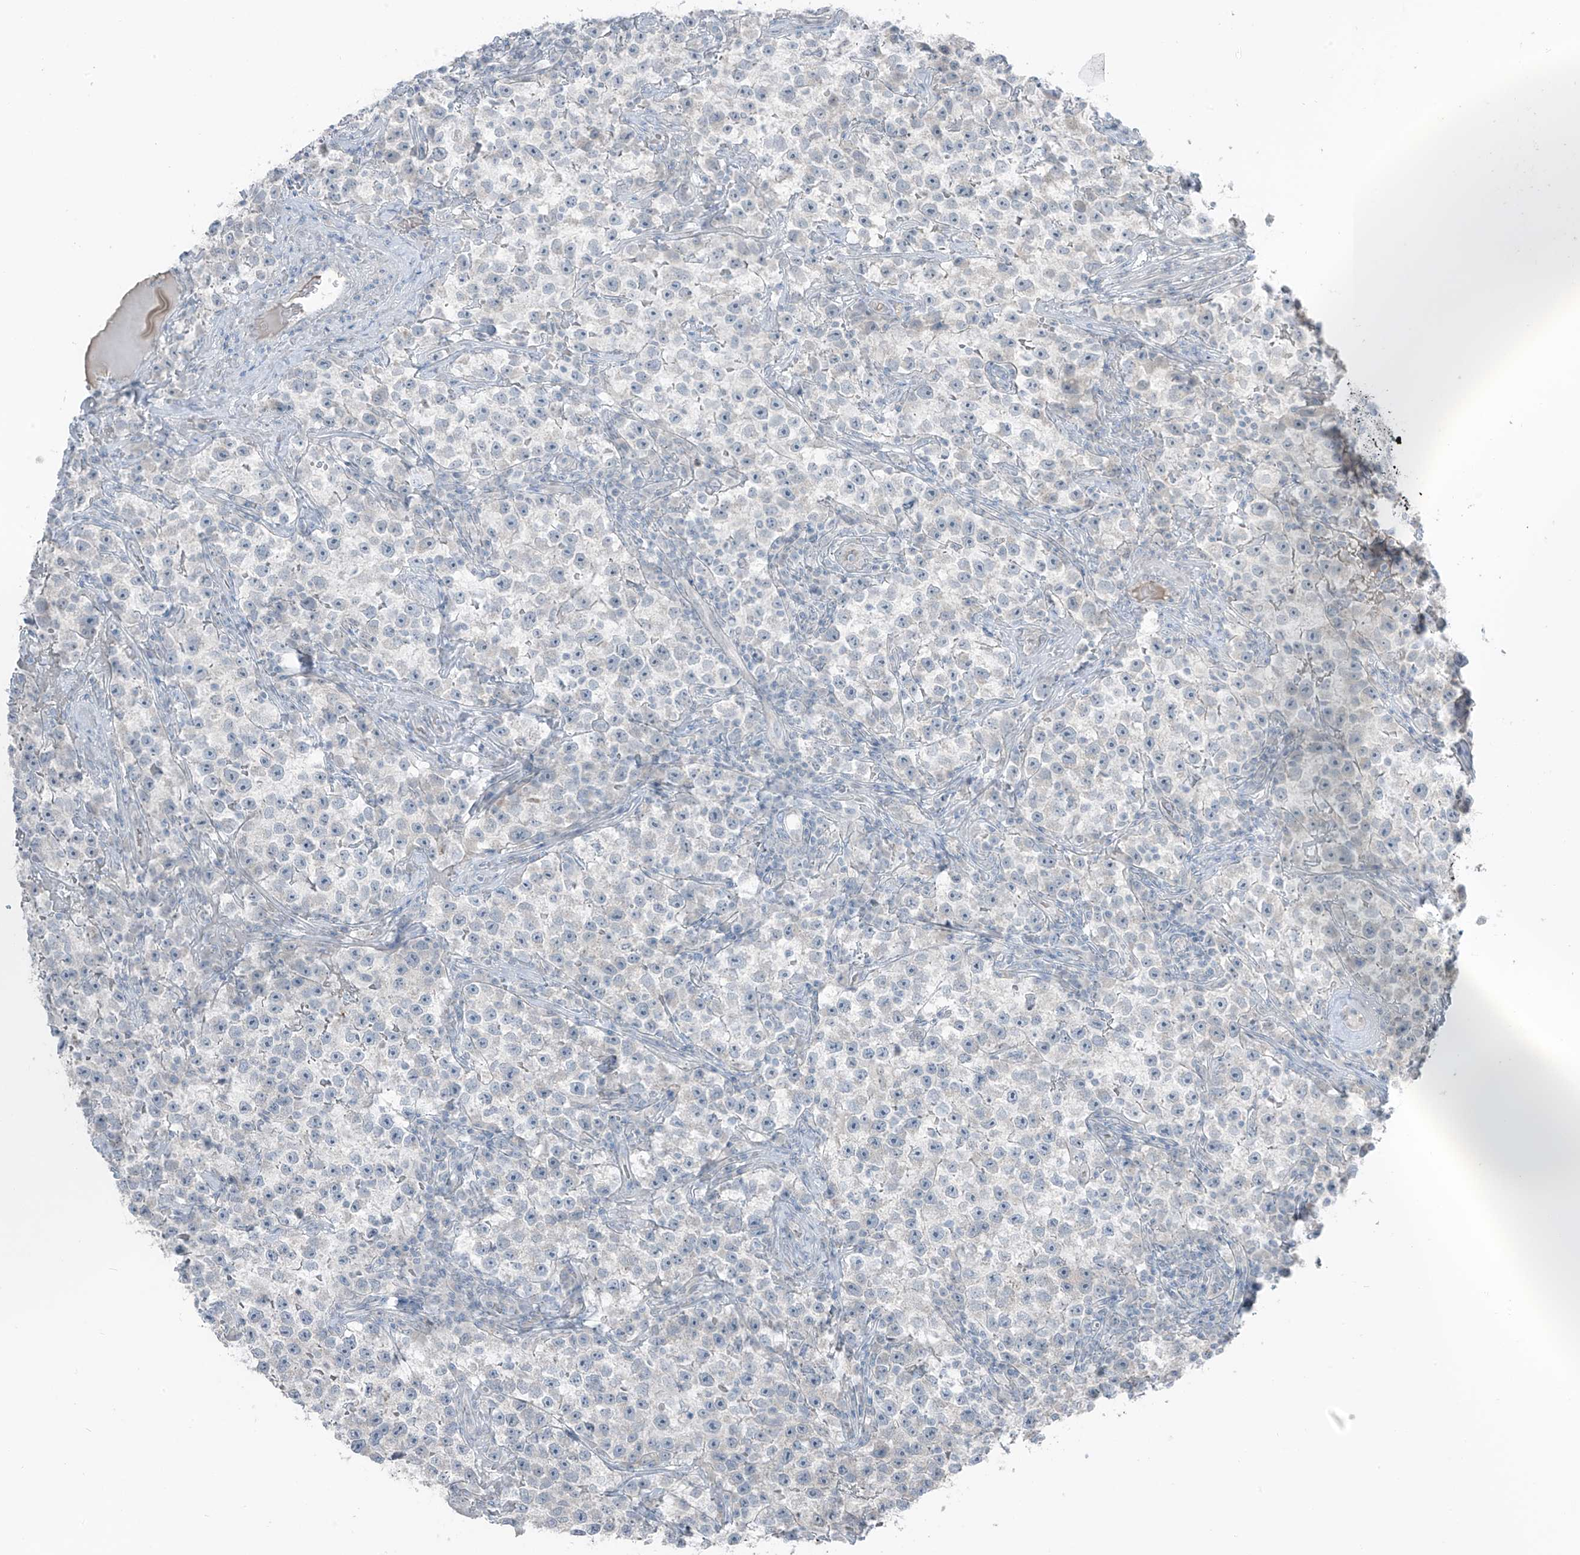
{"staining": {"intensity": "negative", "quantity": "none", "location": "none"}, "tissue": "testis cancer", "cell_type": "Tumor cells", "image_type": "cancer", "snomed": [{"axis": "morphology", "description": "Seminoma, NOS"}, {"axis": "topography", "description": "Testis"}], "caption": "DAB immunohistochemical staining of testis cancer exhibits no significant positivity in tumor cells.", "gene": "PRDM6", "patient": {"sex": "male", "age": 22}}